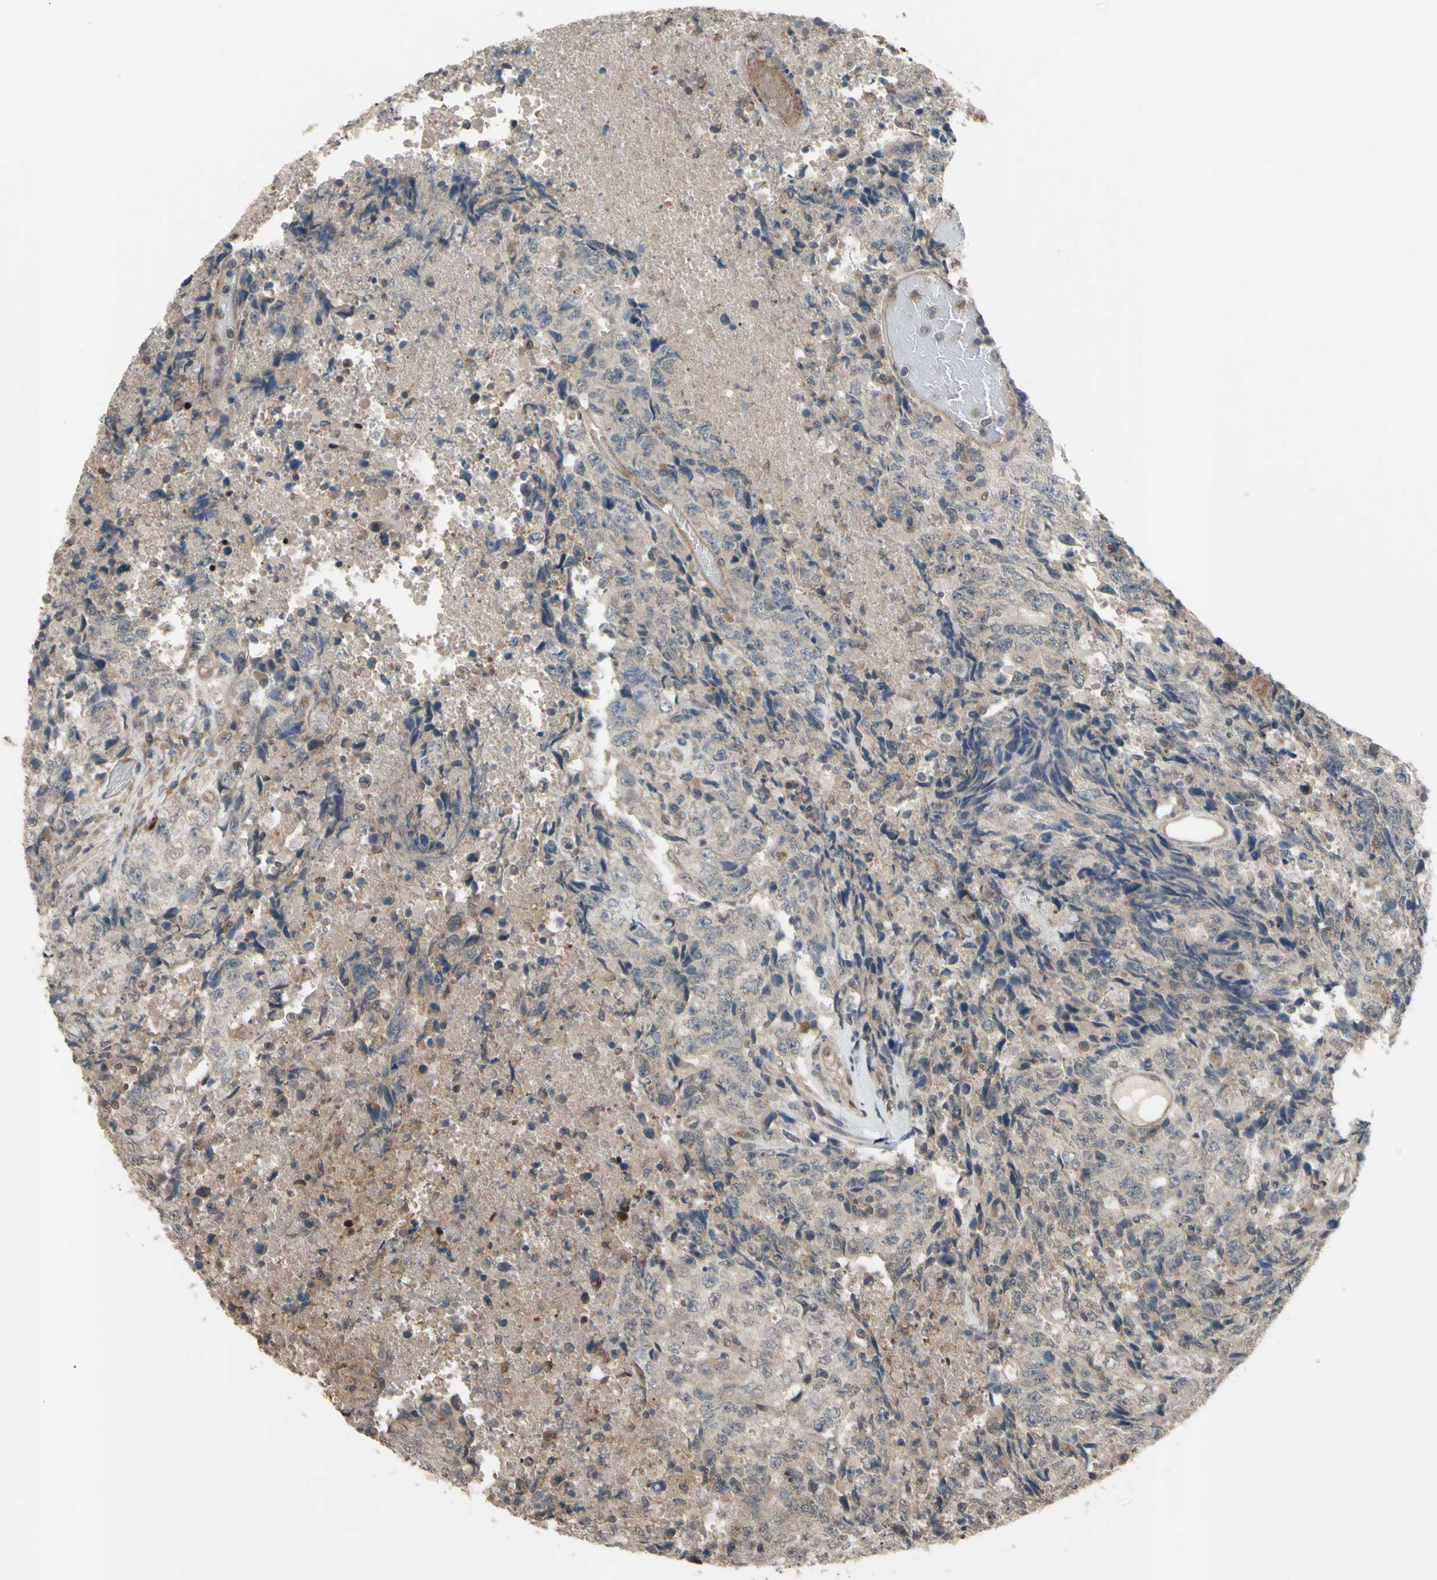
{"staining": {"intensity": "weak", "quantity": "<25%", "location": "cytoplasmic/membranous"}, "tissue": "testis cancer", "cell_type": "Tumor cells", "image_type": "cancer", "snomed": [{"axis": "morphology", "description": "Necrosis, NOS"}, {"axis": "morphology", "description": "Carcinoma, Embryonal, NOS"}, {"axis": "topography", "description": "Testis"}], "caption": "Protein analysis of testis cancer (embryonal carcinoma) exhibits no significant expression in tumor cells.", "gene": "SHROOM4", "patient": {"sex": "male", "age": 19}}